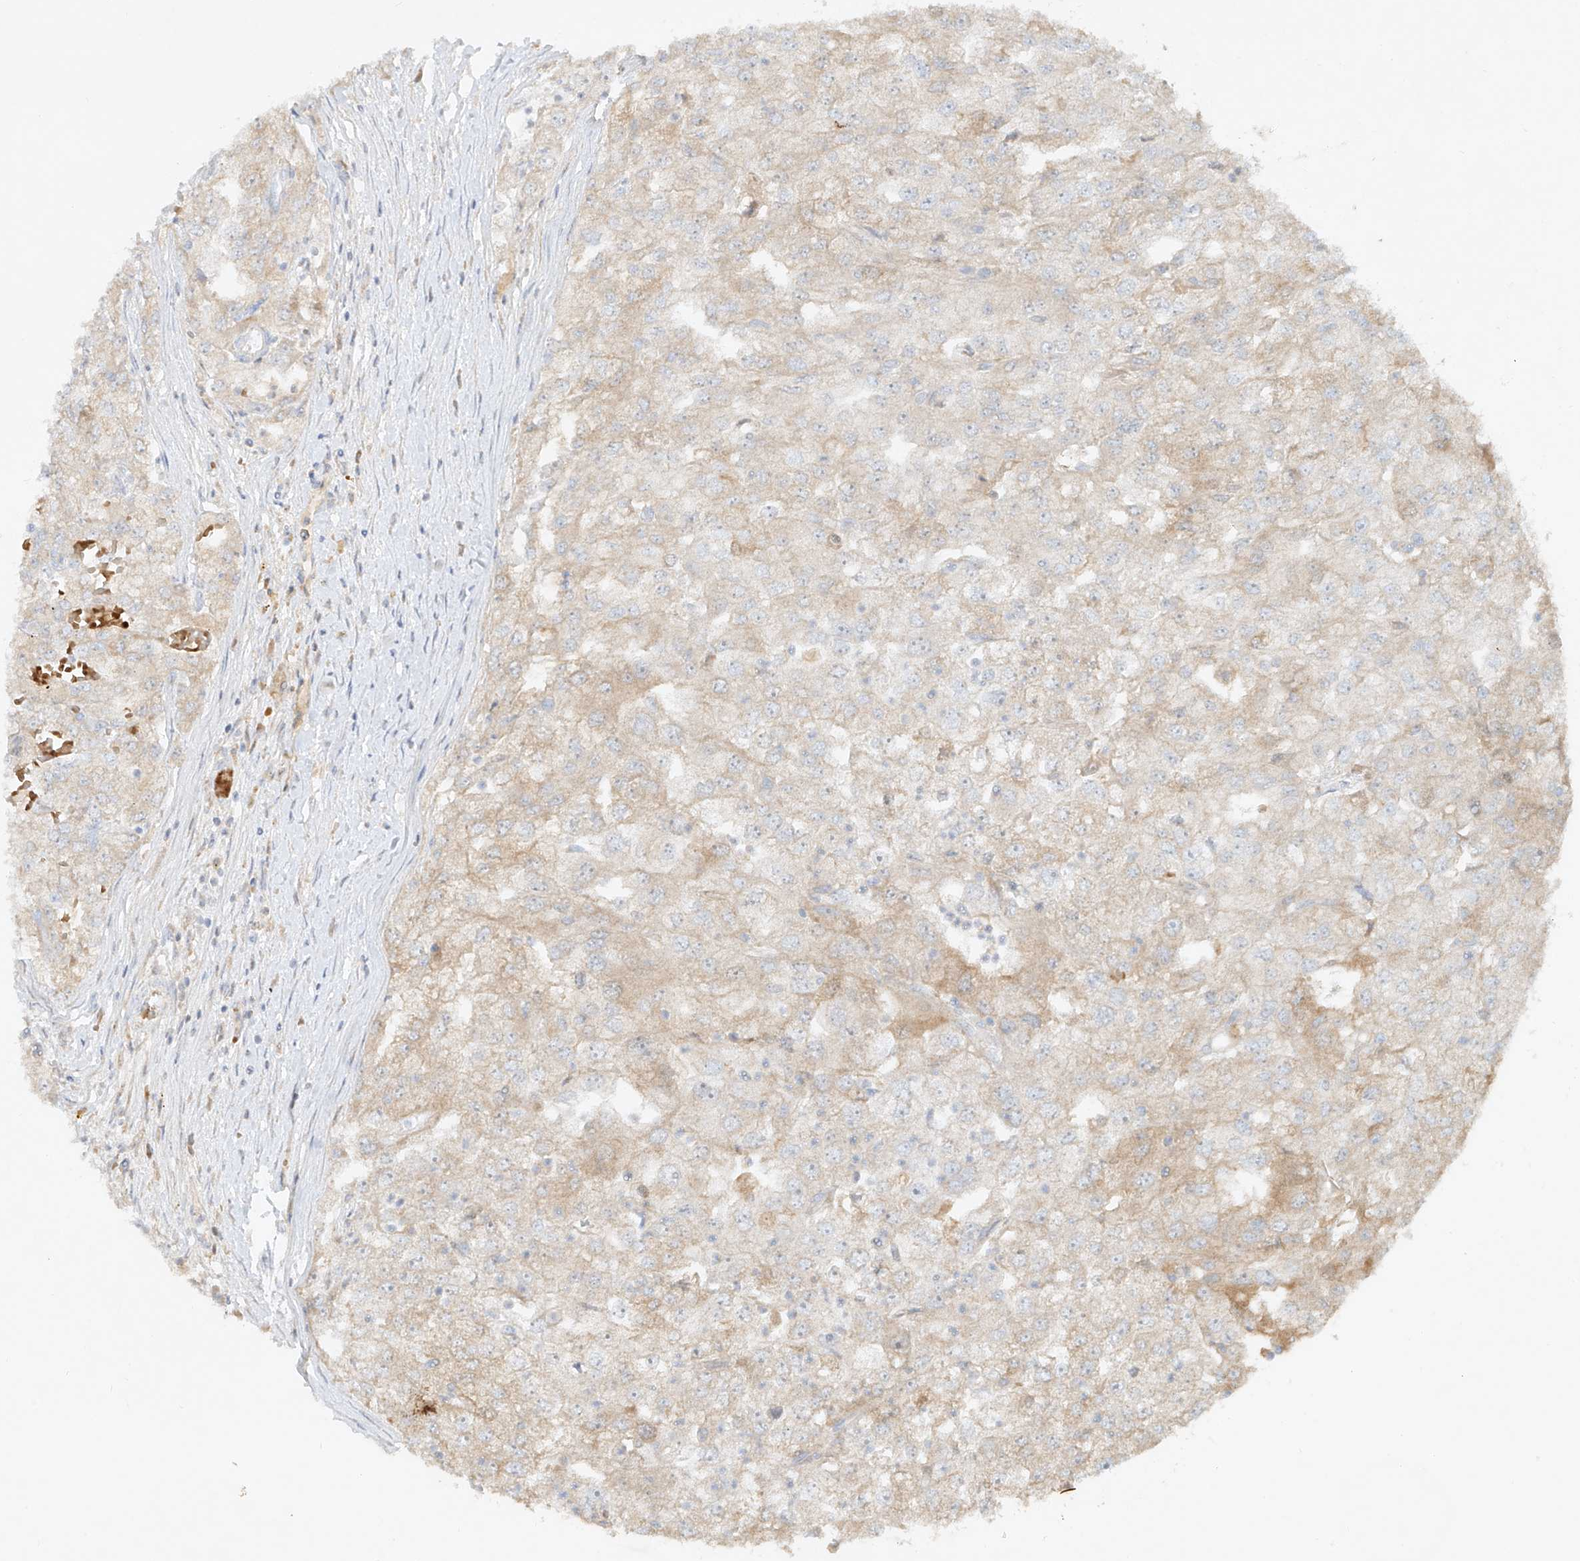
{"staining": {"intensity": "negative", "quantity": "none", "location": "none"}, "tissue": "renal cancer", "cell_type": "Tumor cells", "image_type": "cancer", "snomed": [{"axis": "morphology", "description": "Adenocarcinoma, NOS"}, {"axis": "topography", "description": "Kidney"}], "caption": "Immunohistochemical staining of renal cancer reveals no significant expression in tumor cells.", "gene": "KPNA7", "patient": {"sex": "female", "age": 54}}